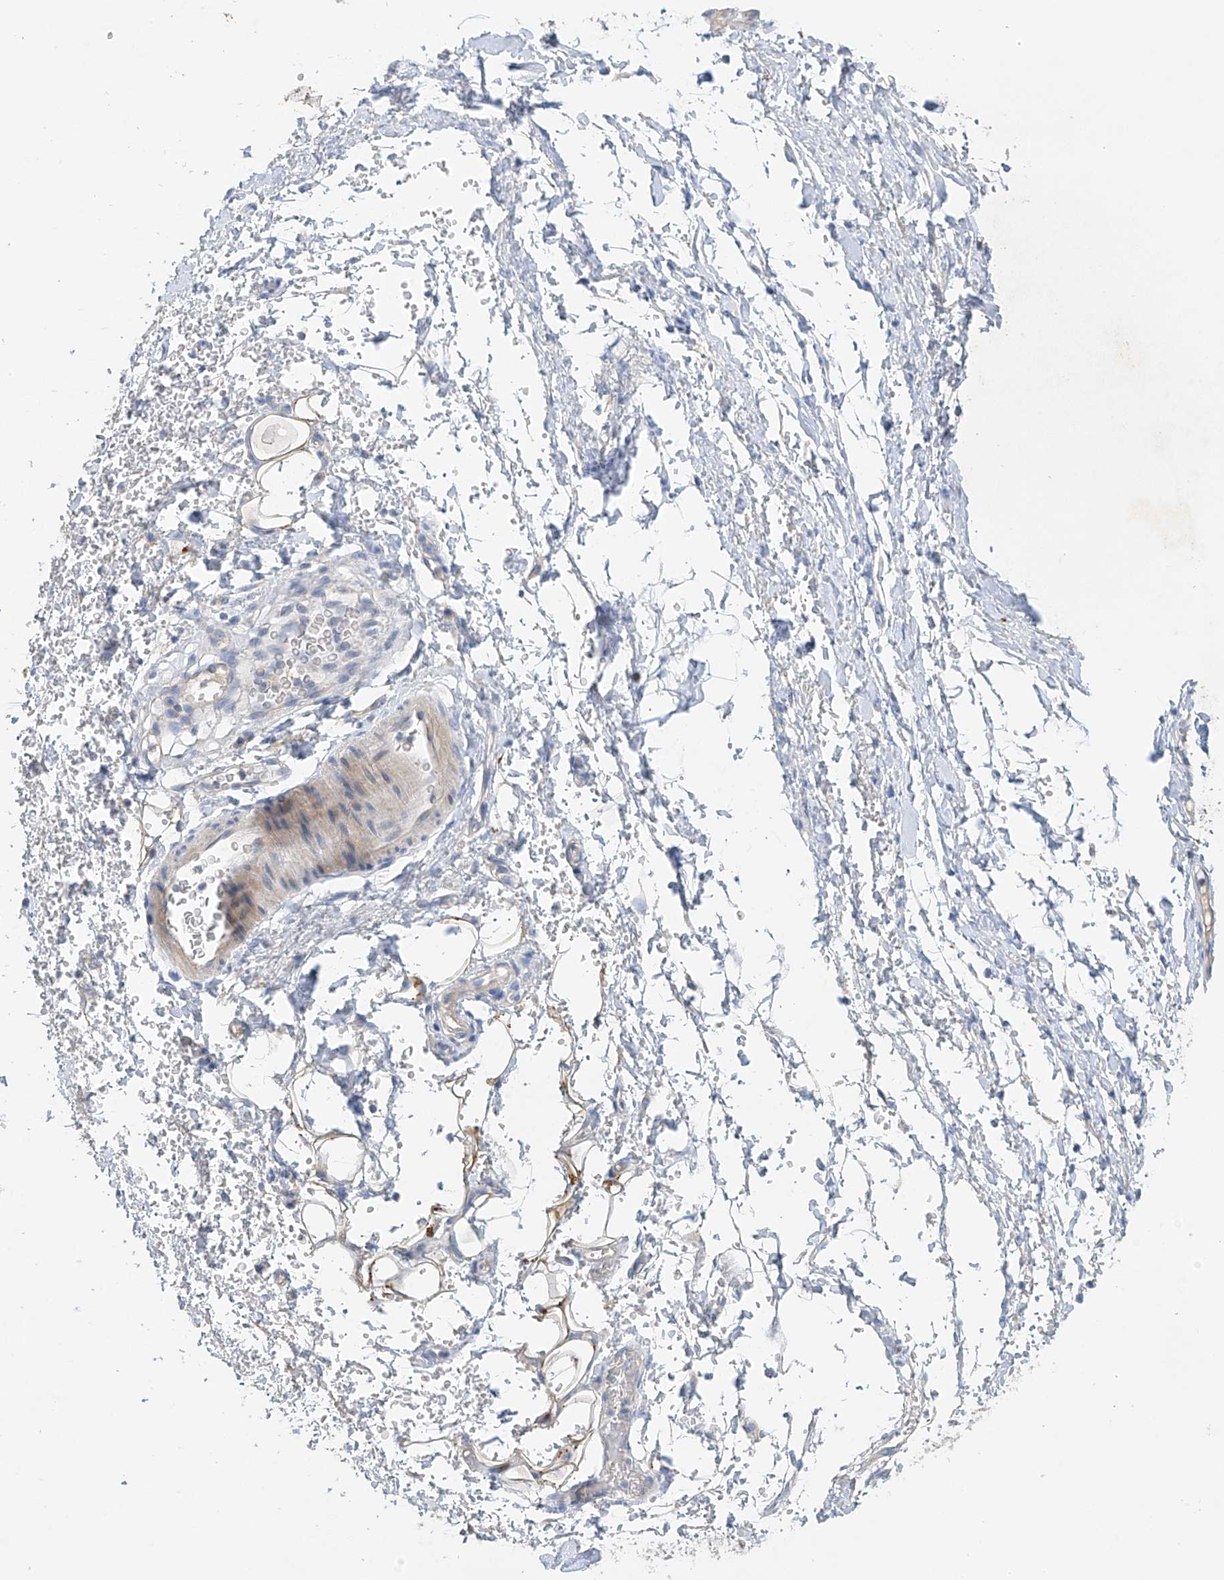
{"staining": {"intensity": "negative", "quantity": "none", "location": "none"}, "tissue": "adipose tissue", "cell_type": "Adipocytes", "image_type": "normal", "snomed": [{"axis": "morphology", "description": "Normal tissue, NOS"}, {"axis": "morphology", "description": "Adenocarcinoma, NOS"}, {"axis": "topography", "description": "Stomach, upper"}, {"axis": "topography", "description": "Peripheral nerve tissue"}], "caption": "This is a histopathology image of immunohistochemistry staining of unremarkable adipose tissue, which shows no staining in adipocytes. (Stains: DAB immunohistochemistry (IHC) with hematoxylin counter stain, Microscopy: brightfield microscopy at high magnification).", "gene": "PRSS12", "patient": {"sex": "male", "age": 62}}